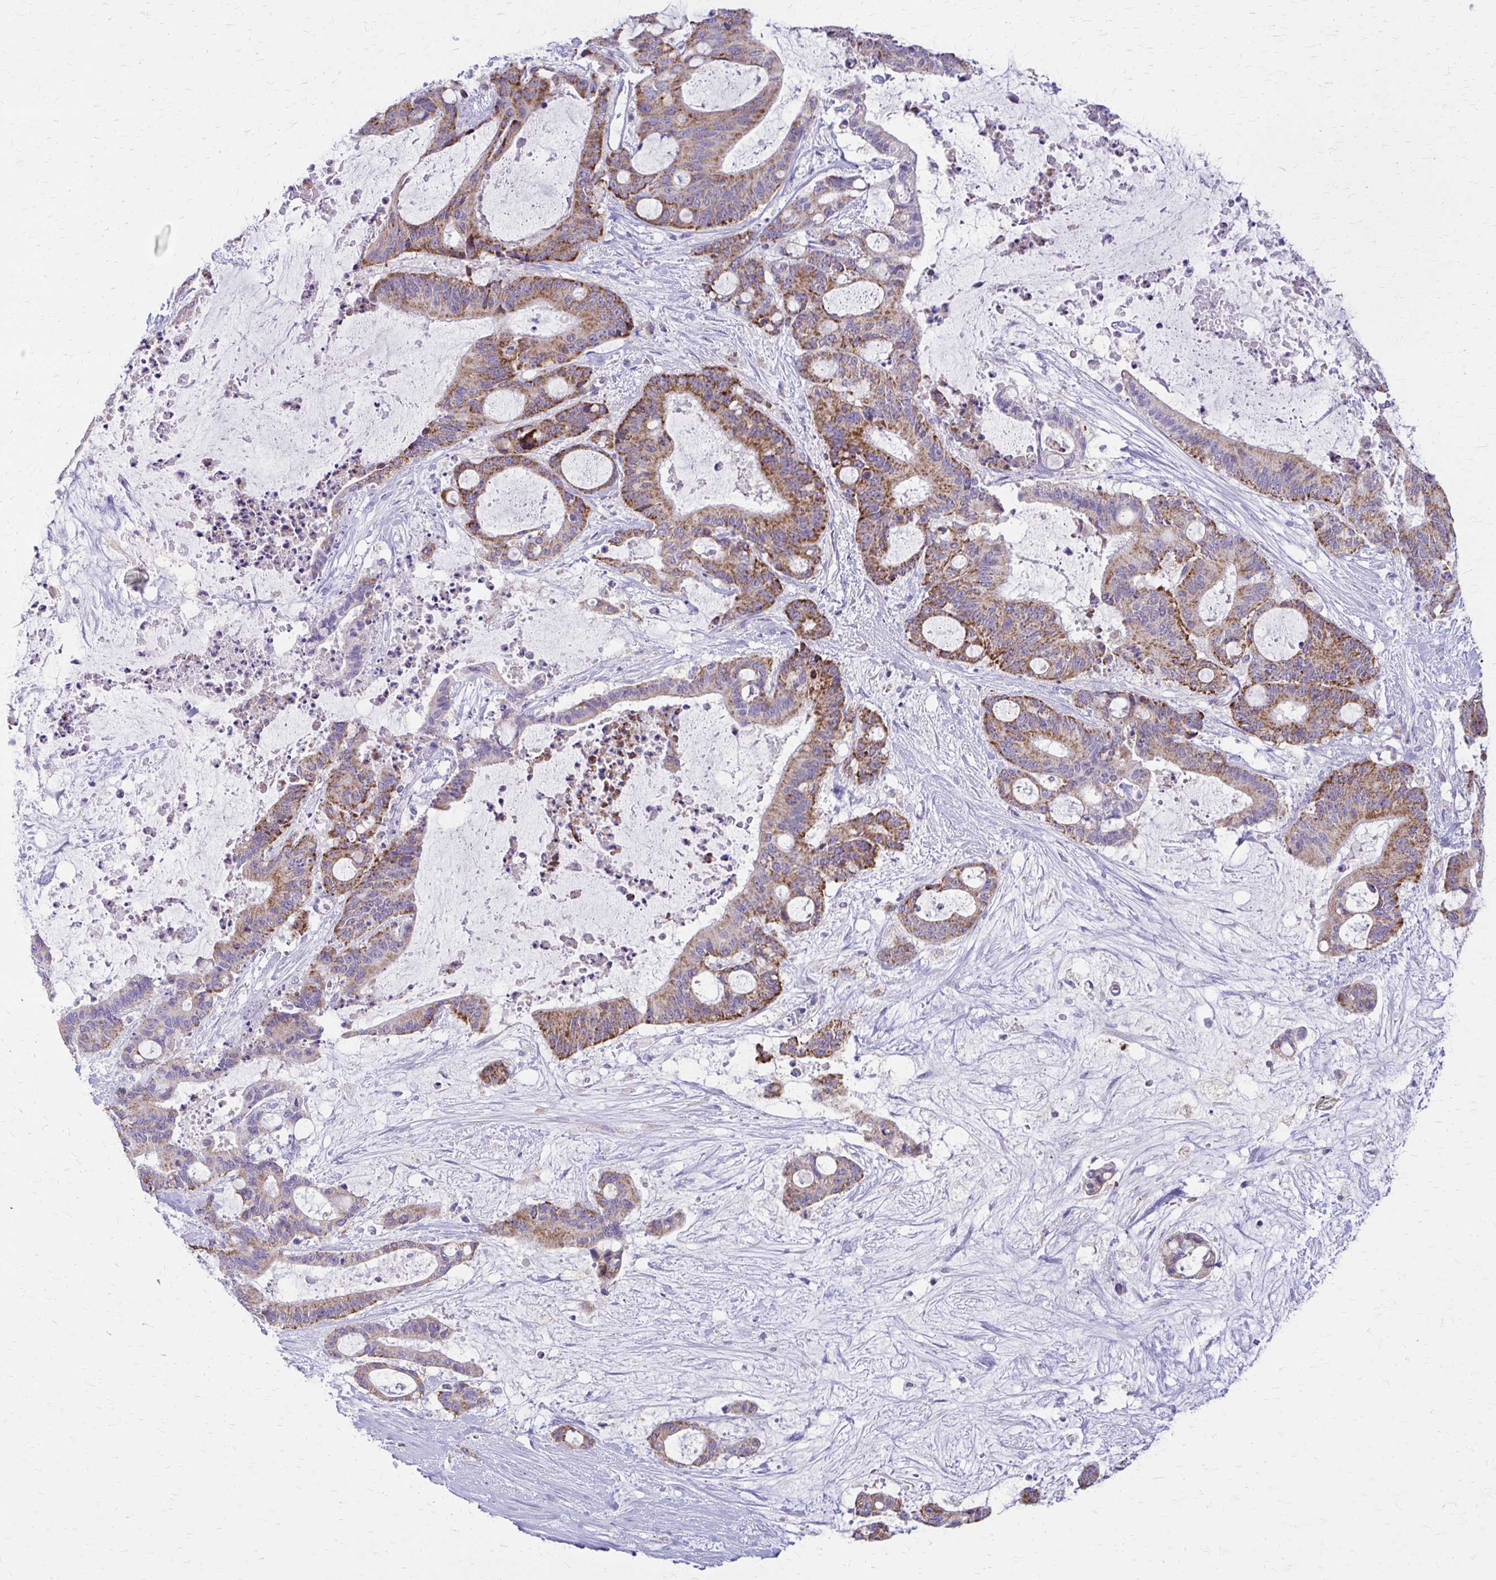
{"staining": {"intensity": "moderate", "quantity": "25%-75%", "location": "cytoplasmic/membranous"}, "tissue": "liver cancer", "cell_type": "Tumor cells", "image_type": "cancer", "snomed": [{"axis": "morphology", "description": "Normal tissue, NOS"}, {"axis": "morphology", "description": "Cholangiocarcinoma"}, {"axis": "topography", "description": "Liver"}, {"axis": "topography", "description": "Peripheral nerve tissue"}], "caption": "The photomicrograph reveals staining of cholangiocarcinoma (liver), revealing moderate cytoplasmic/membranous protein expression (brown color) within tumor cells. The staining was performed using DAB (3,3'-diaminobenzidine), with brown indicating positive protein expression. Nuclei are stained blue with hematoxylin.", "gene": "SAMD13", "patient": {"sex": "female", "age": 73}}